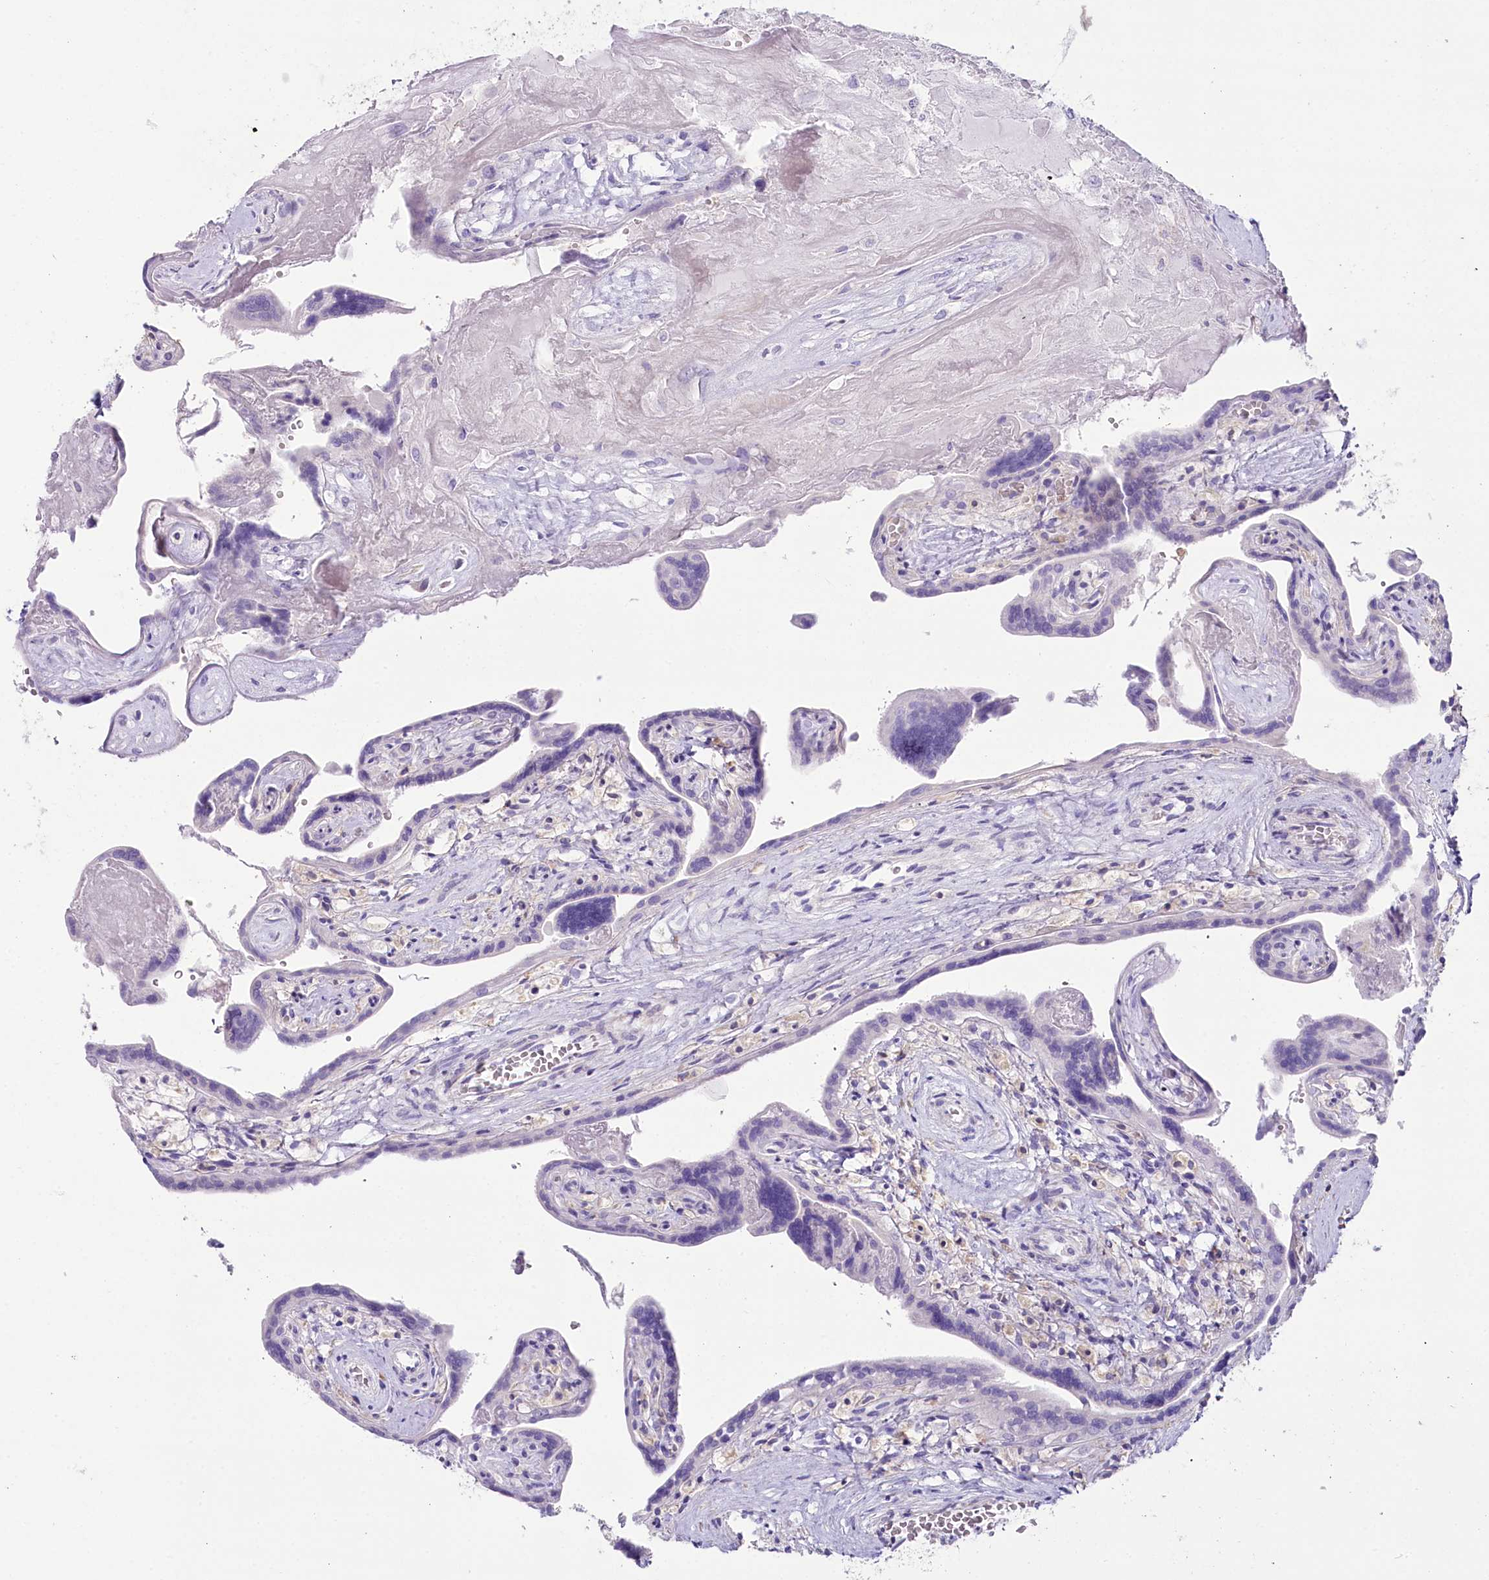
{"staining": {"intensity": "negative", "quantity": "none", "location": "none"}, "tissue": "placenta", "cell_type": "Trophoblastic cells", "image_type": "normal", "snomed": [{"axis": "morphology", "description": "Normal tissue, NOS"}, {"axis": "topography", "description": "Placenta"}], "caption": "Trophoblastic cells are negative for protein expression in normal human placenta. (Brightfield microscopy of DAB IHC at high magnification).", "gene": "MYOZ1", "patient": {"sex": "female", "age": 37}}